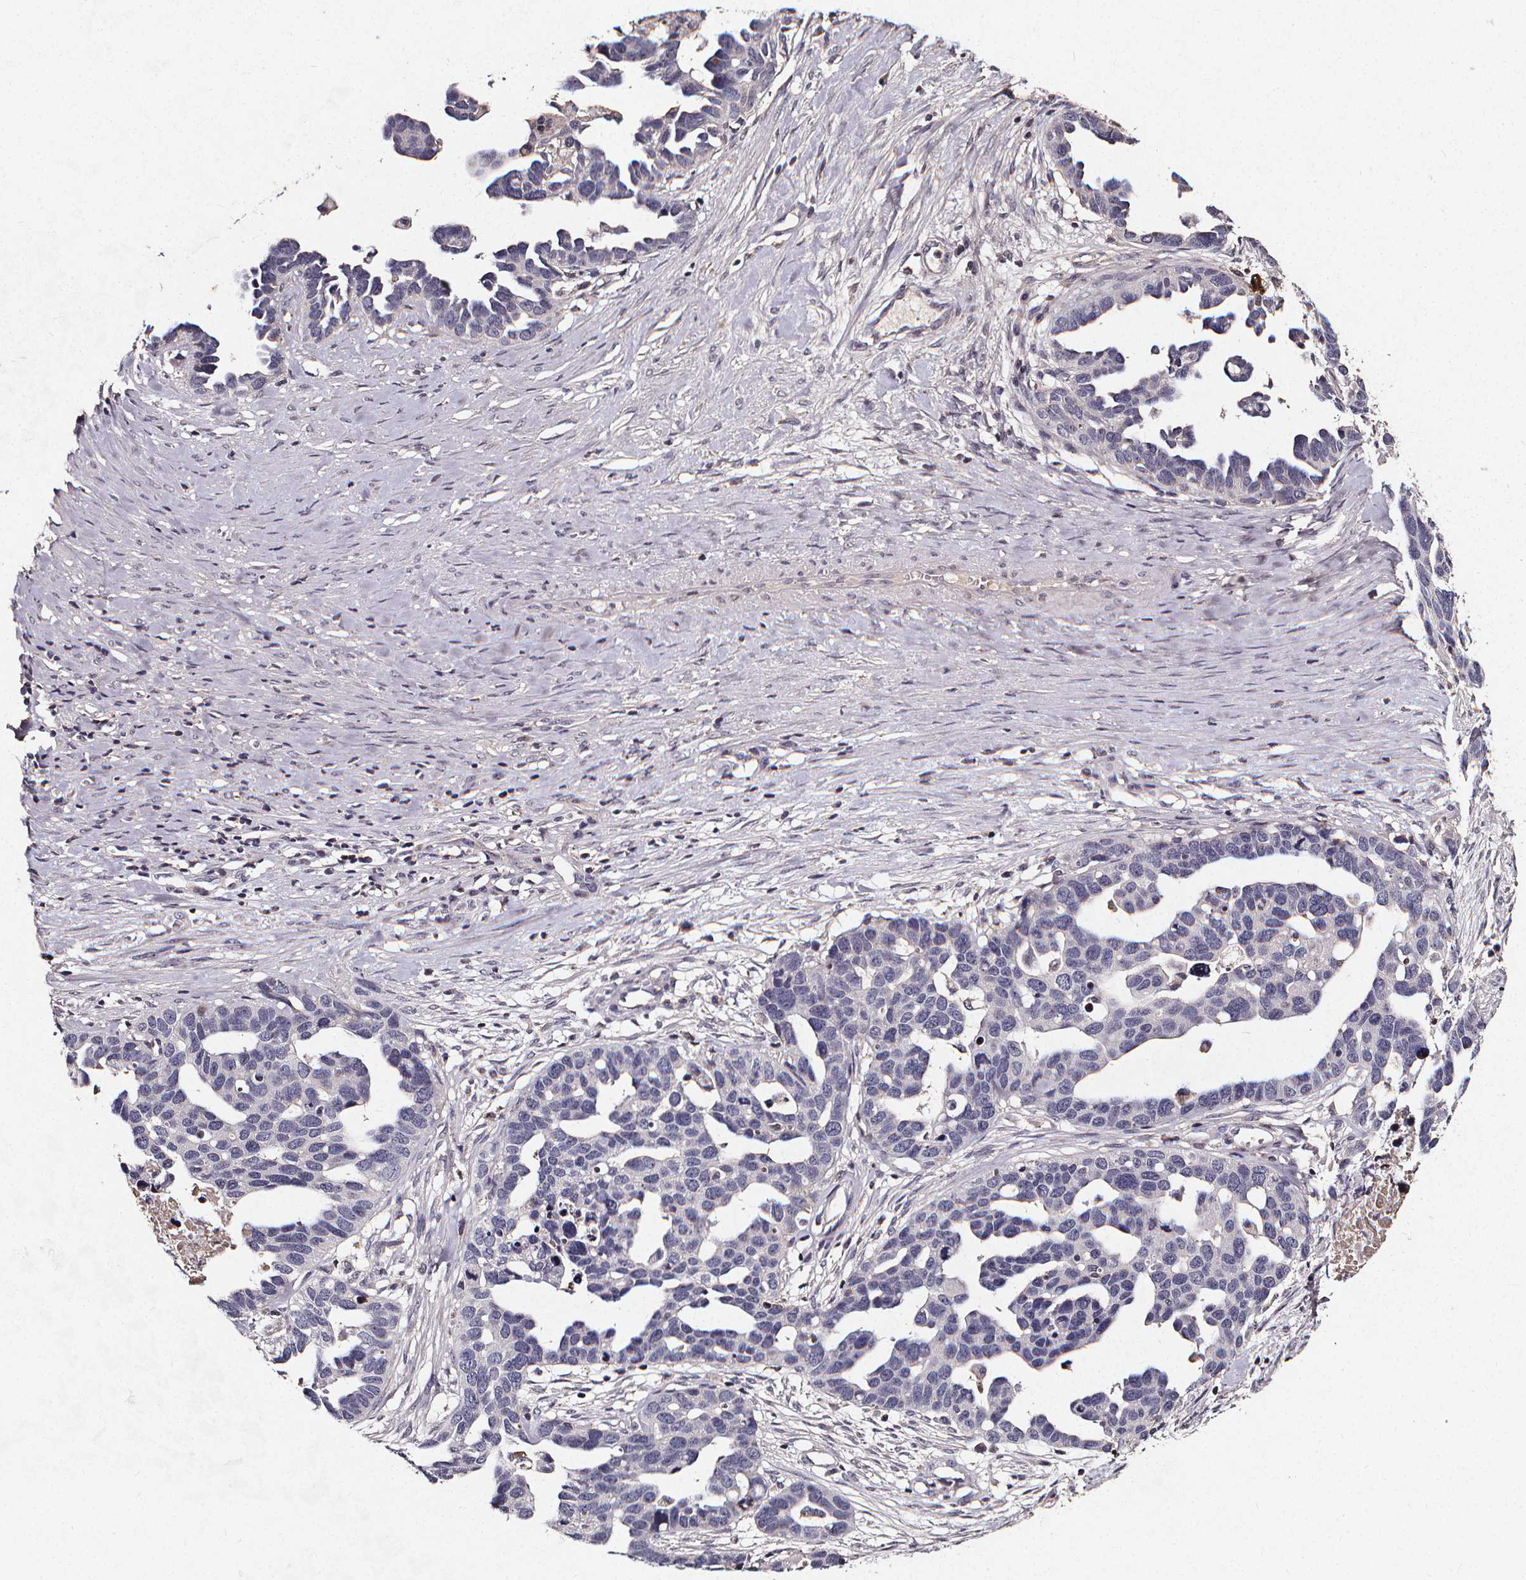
{"staining": {"intensity": "negative", "quantity": "none", "location": "none"}, "tissue": "ovarian cancer", "cell_type": "Tumor cells", "image_type": "cancer", "snomed": [{"axis": "morphology", "description": "Cystadenocarcinoma, serous, NOS"}, {"axis": "topography", "description": "Ovary"}], "caption": "Tumor cells show no significant protein expression in ovarian serous cystadenocarcinoma. (DAB (3,3'-diaminobenzidine) immunohistochemistry (IHC) visualized using brightfield microscopy, high magnification).", "gene": "SPAG8", "patient": {"sex": "female", "age": 54}}